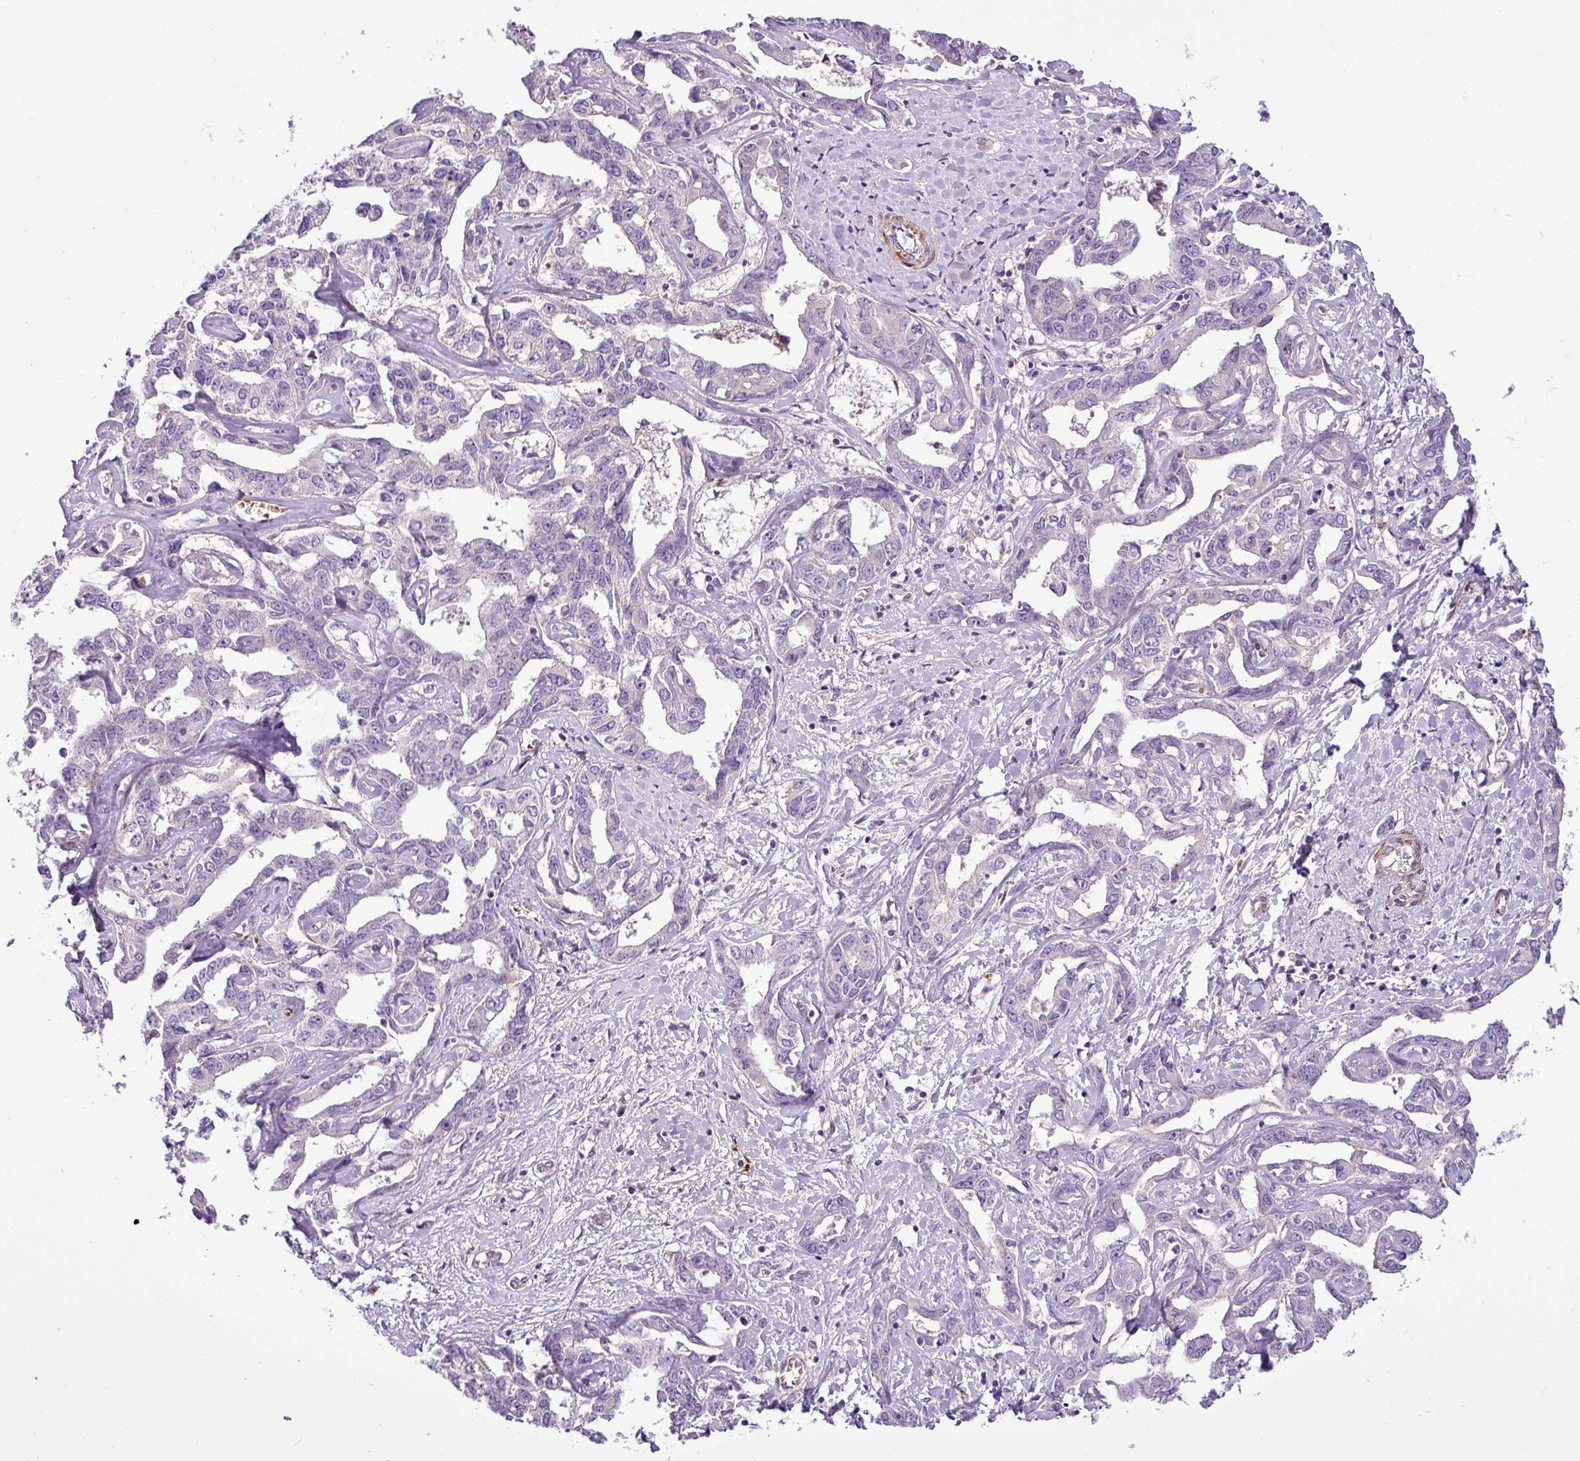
{"staining": {"intensity": "negative", "quantity": "none", "location": "none"}, "tissue": "liver cancer", "cell_type": "Tumor cells", "image_type": "cancer", "snomed": [{"axis": "morphology", "description": "Cholangiocarcinoma"}, {"axis": "topography", "description": "Liver"}], "caption": "There is no significant expression in tumor cells of cholangiocarcinoma (liver). Nuclei are stained in blue.", "gene": "NBEAL2", "patient": {"sex": "male", "age": 59}}